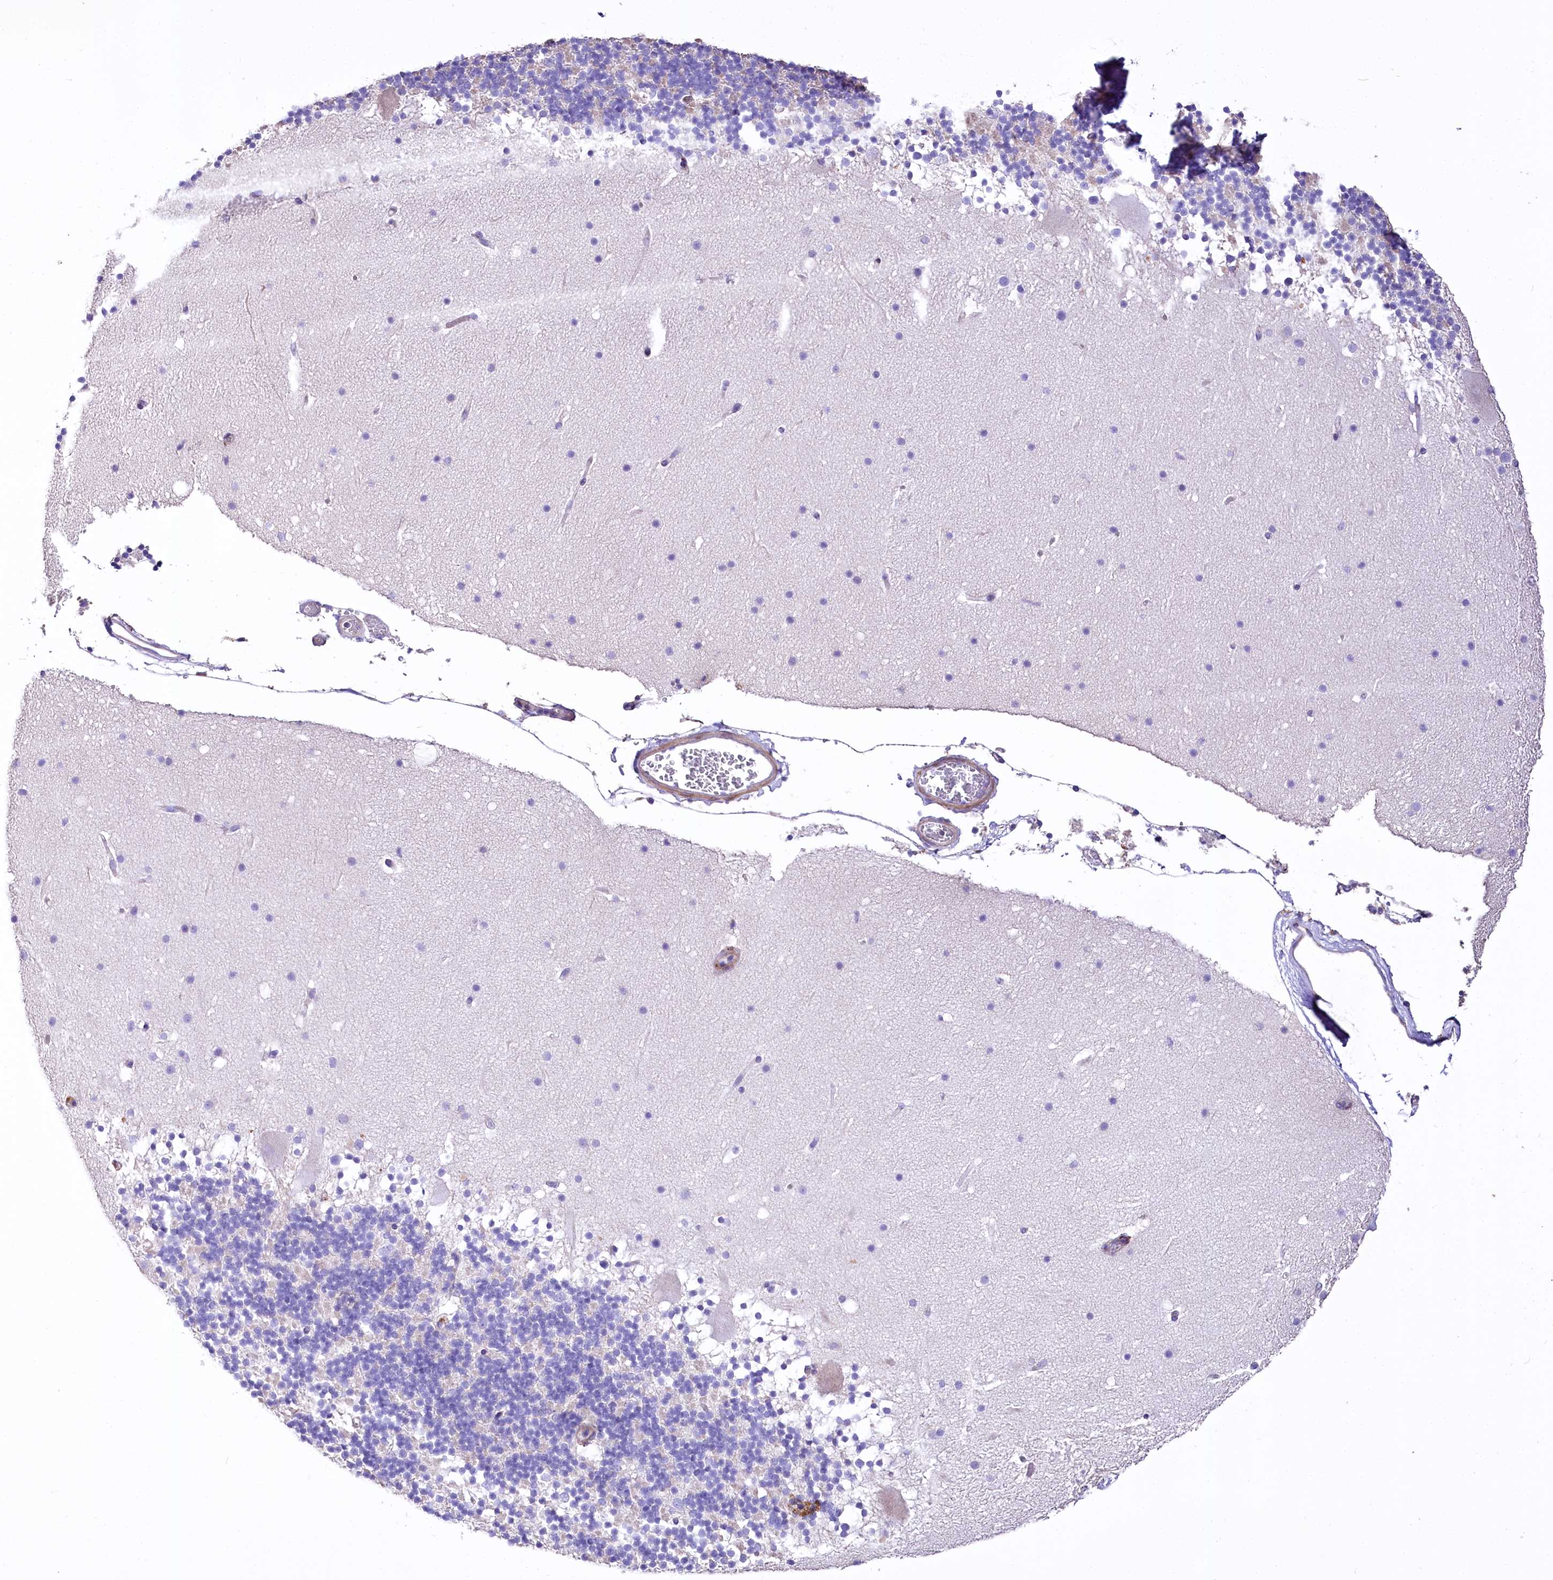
{"staining": {"intensity": "negative", "quantity": "none", "location": "none"}, "tissue": "cerebellum", "cell_type": "Cells in granular layer", "image_type": "normal", "snomed": [{"axis": "morphology", "description": "Normal tissue, NOS"}, {"axis": "topography", "description": "Cerebellum"}], "caption": "A micrograph of cerebellum stained for a protein demonstrates no brown staining in cells in granular layer.", "gene": "PTER", "patient": {"sex": "male", "age": 57}}